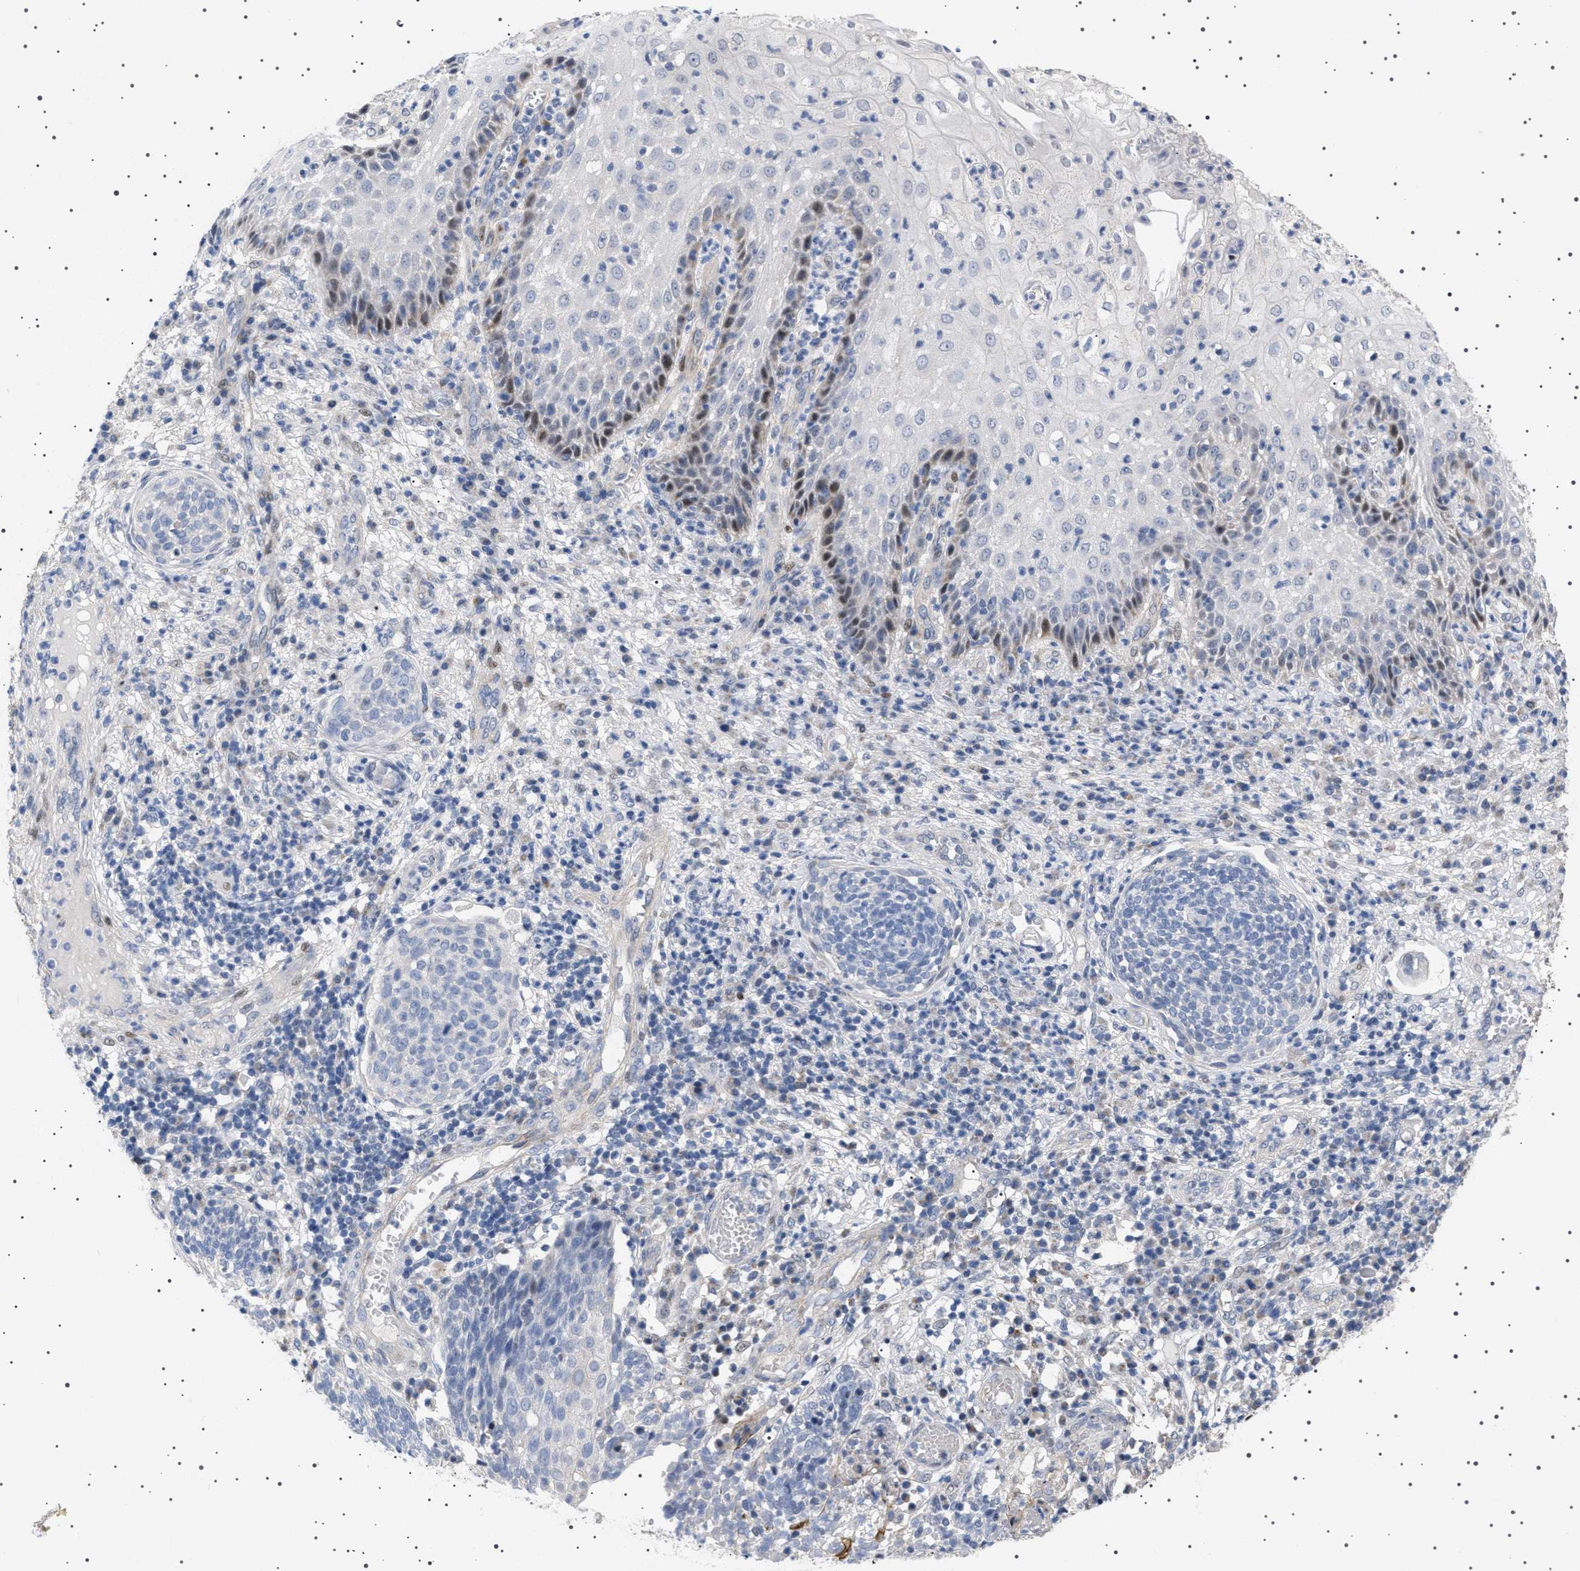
{"staining": {"intensity": "moderate", "quantity": "<25%", "location": "nuclear"}, "tissue": "cervical cancer", "cell_type": "Tumor cells", "image_type": "cancer", "snomed": [{"axis": "morphology", "description": "Squamous cell carcinoma, NOS"}, {"axis": "topography", "description": "Cervix"}], "caption": "Tumor cells exhibit low levels of moderate nuclear positivity in about <25% of cells in cervical cancer (squamous cell carcinoma).", "gene": "HTR1A", "patient": {"sex": "female", "age": 34}}